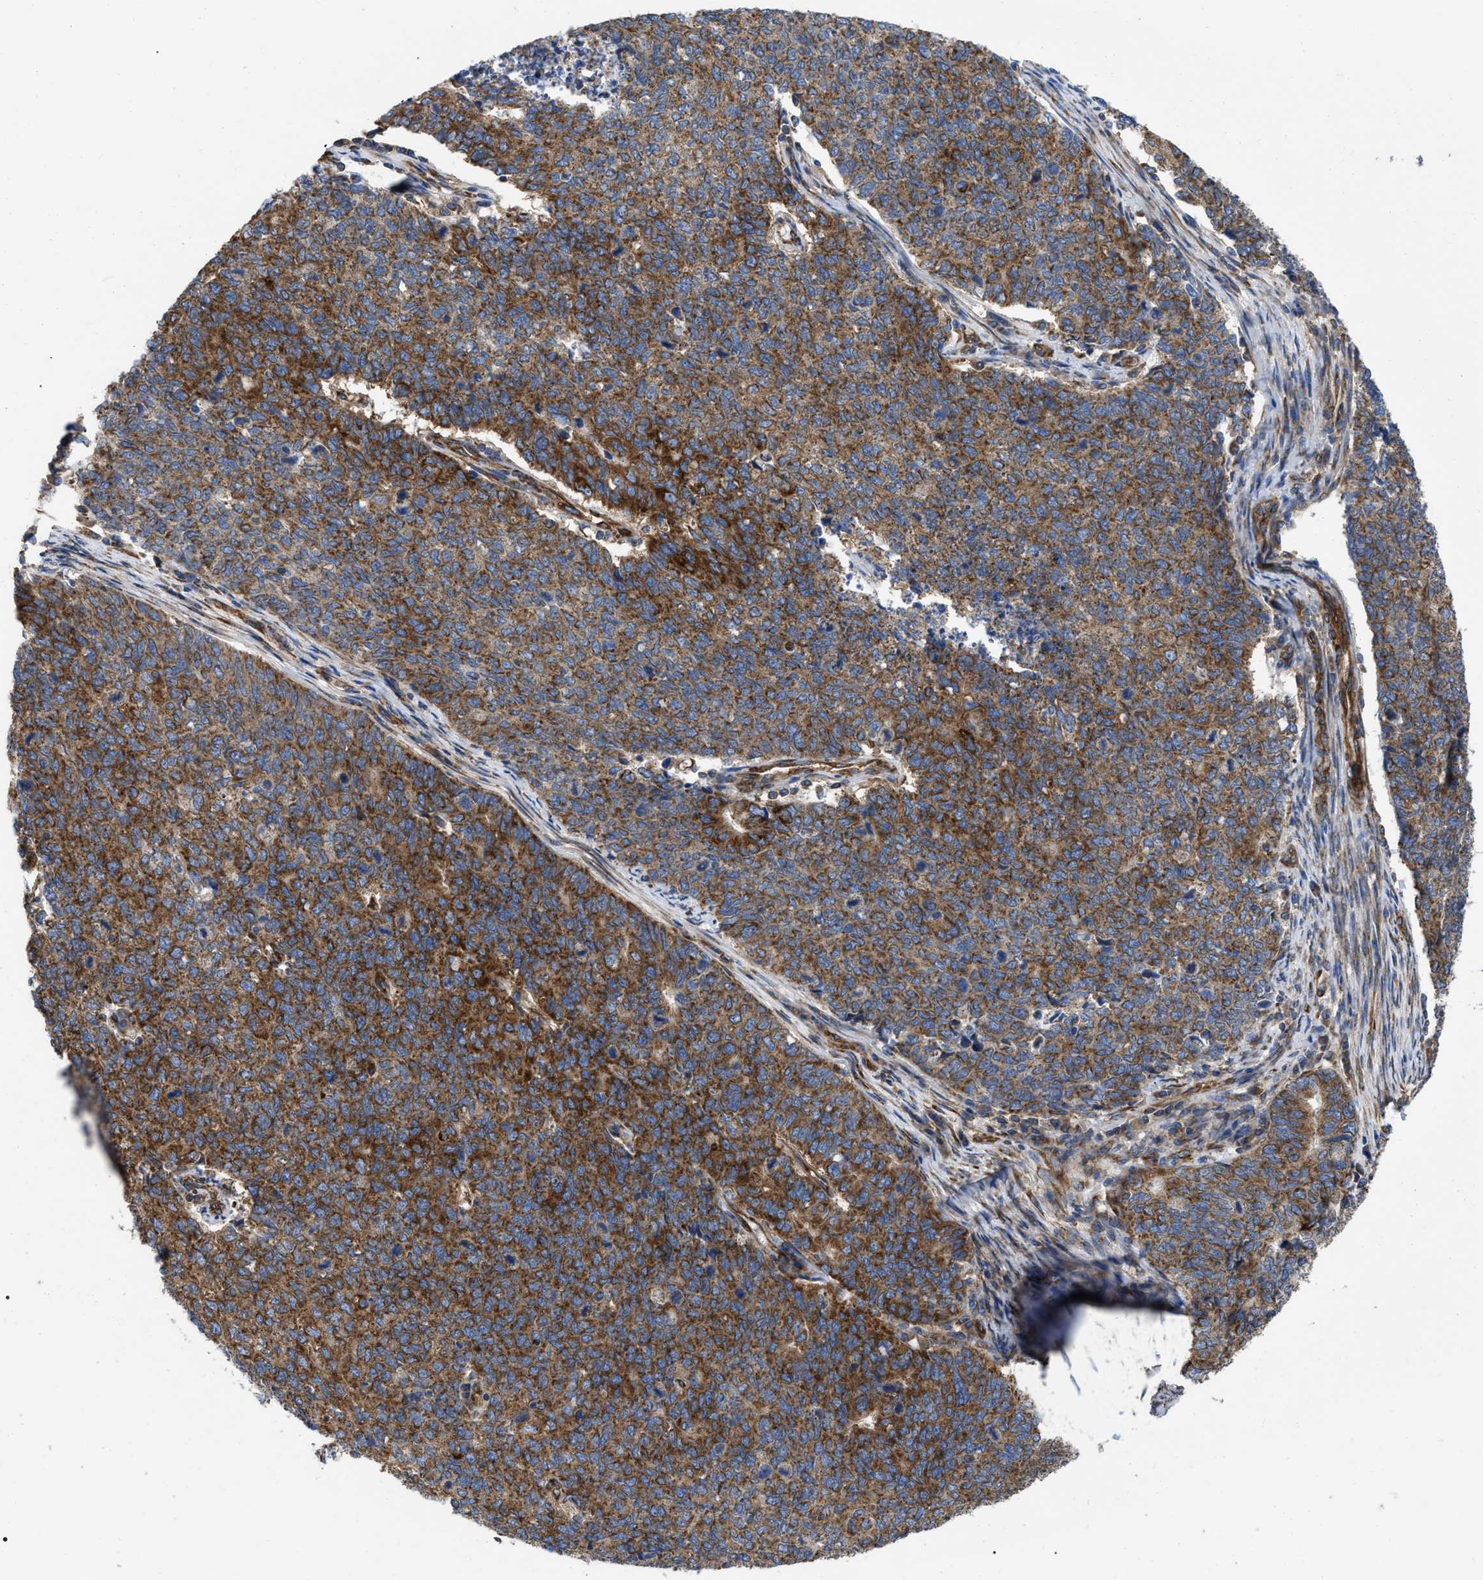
{"staining": {"intensity": "strong", "quantity": ">75%", "location": "cytoplasmic/membranous"}, "tissue": "cervical cancer", "cell_type": "Tumor cells", "image_type": "cancer", "snomed": [{"axis": "morphology", "description": "Squamous cell carcinoma, NOS"}, {"axis": "topography", "description": "Cervix"}], "caption": "This is a photomicrograph of immunohistochemistry staining of squamous cell carcinoma (cervical), which shows strong positivity in the cytoplasmic/membranous of tumor cells.", "gene": "FAM120A", "patient": {"sex": "female", "age": 63}}